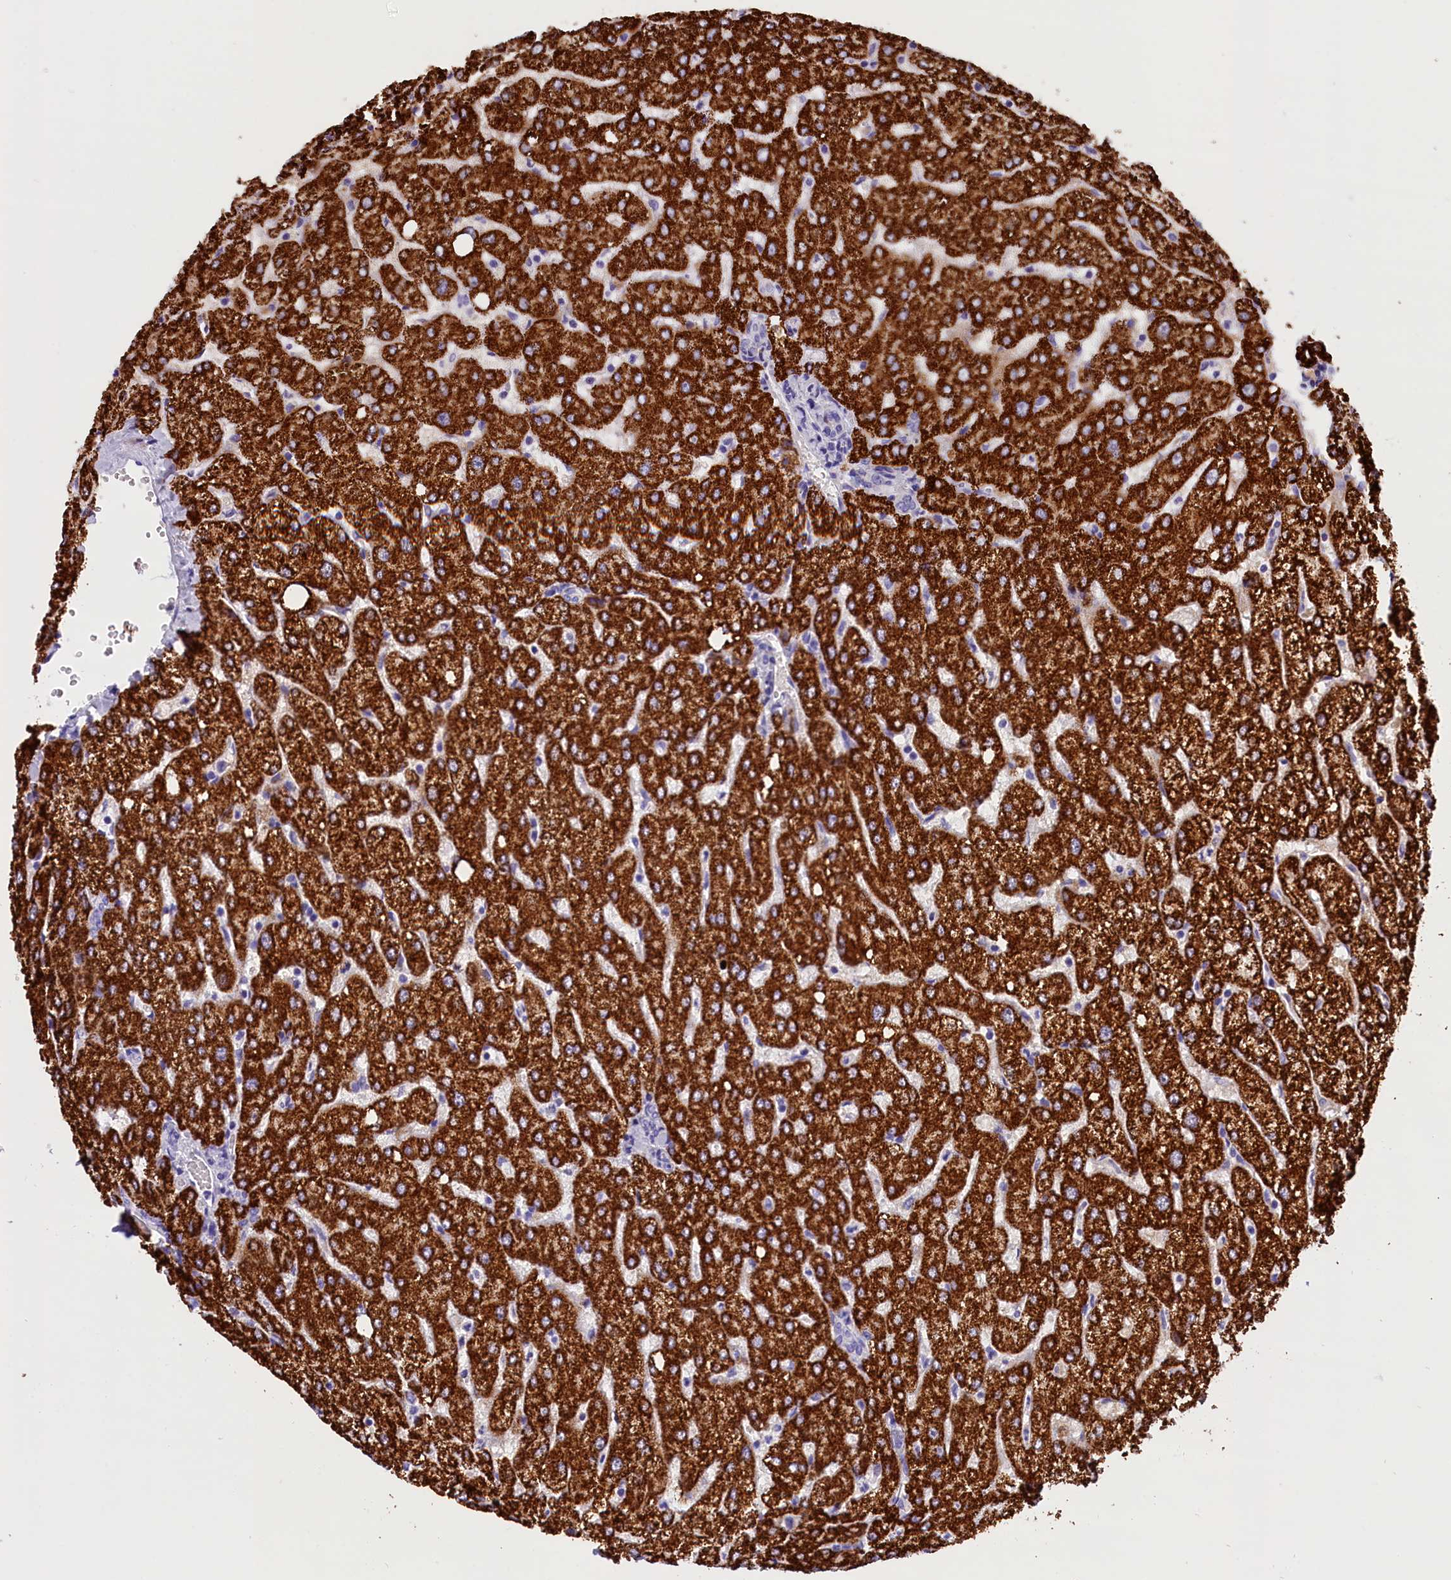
{"staining": {"intensity": "negative", "quantity": "none", "location": "none"}, "tissue": "liver", "cell_type": "Cholangiocytes", "image_type": "normal", "snomed": [{"axis": "morphology", "description": "Normal tissue, NOS"}, {"axis": "topography", "description": "Liver"}], "caption": "High magnification brightfield microscopy of normal liver stained with DAB (brown) and counterstained with hematoxylin (blue): cholangiocytes show no significant positivity. Nuclei are stained in blue.", "gene": "ABAT", "patient": {"sex": "female", "age": 54}}